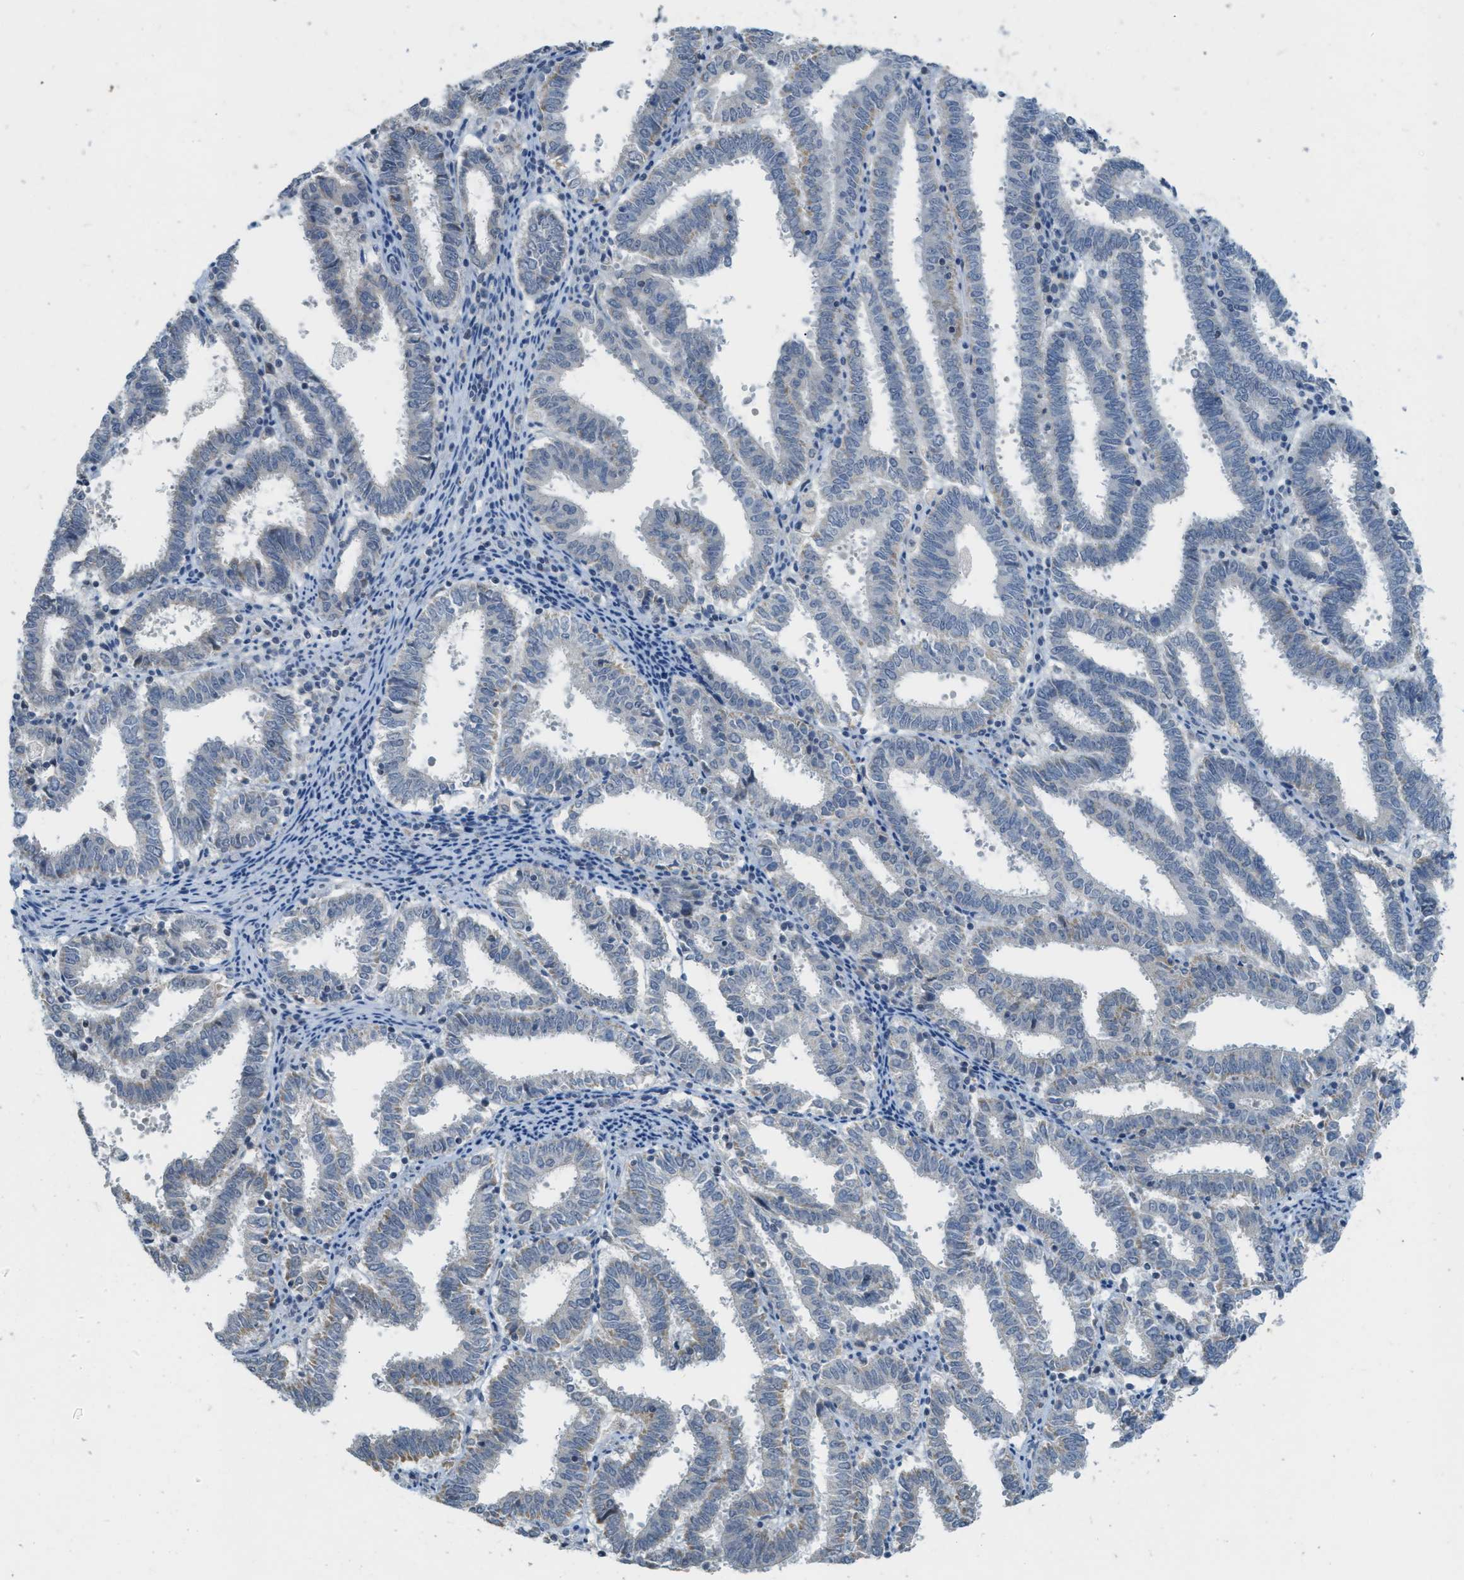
{"staining": {"intensity": "negative", "quantity": "none", "location": "none"}, "tissue": "endometrial cancer", "cell_type": "Tumor cells", "image_type": "cancer", "snomed": [{"axis": "morphology", "description": "Adenocarcinoma, NOS"}, {"axis": "topography", "description": "Uterus"}], "caption": "Endometrial adenocarcinoma stained for a protein using immunohistochemistry exhibits no staining tumor cells.", "gene": "TXNDC2", "patient": {"sex": "female", "age": 83}}